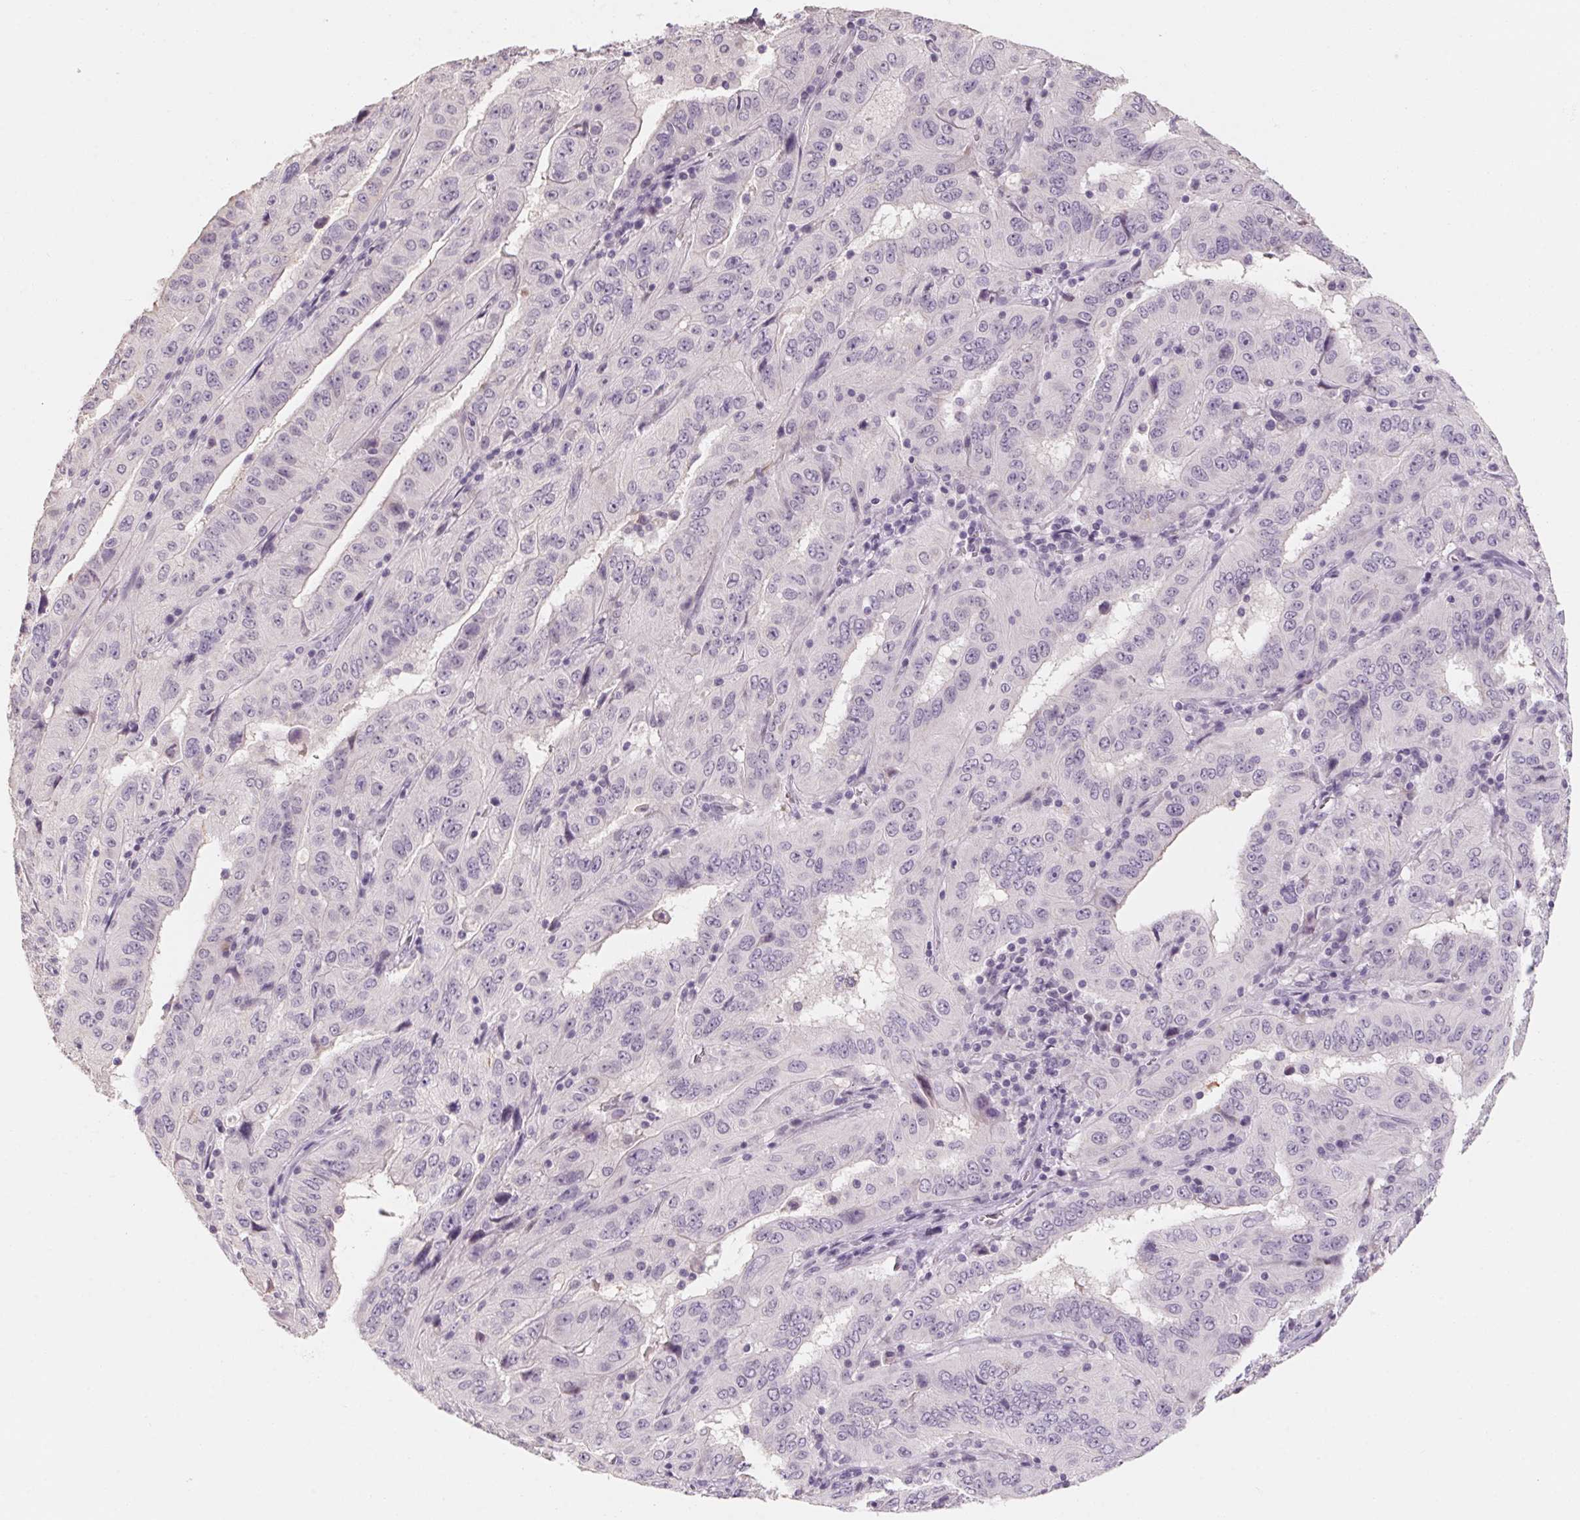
{"staining": {"intensity": "negative", "quantity": "none", "location": "none"}, "tissue": "pancreatic cancer", "cell_type": "Tumor cells", "image_type": "cancer", "snomed": [{"axis": "morphology", "description": "Adenocarcinoma, NOS"}, {"axis": "topography", "description": "Pancreas"}], "caption": "Tumor cells are negative for protein expression in human pancreatic cancer.", "gene": "CAPZA3", "patient": {"sex": "male", "age": 63}}